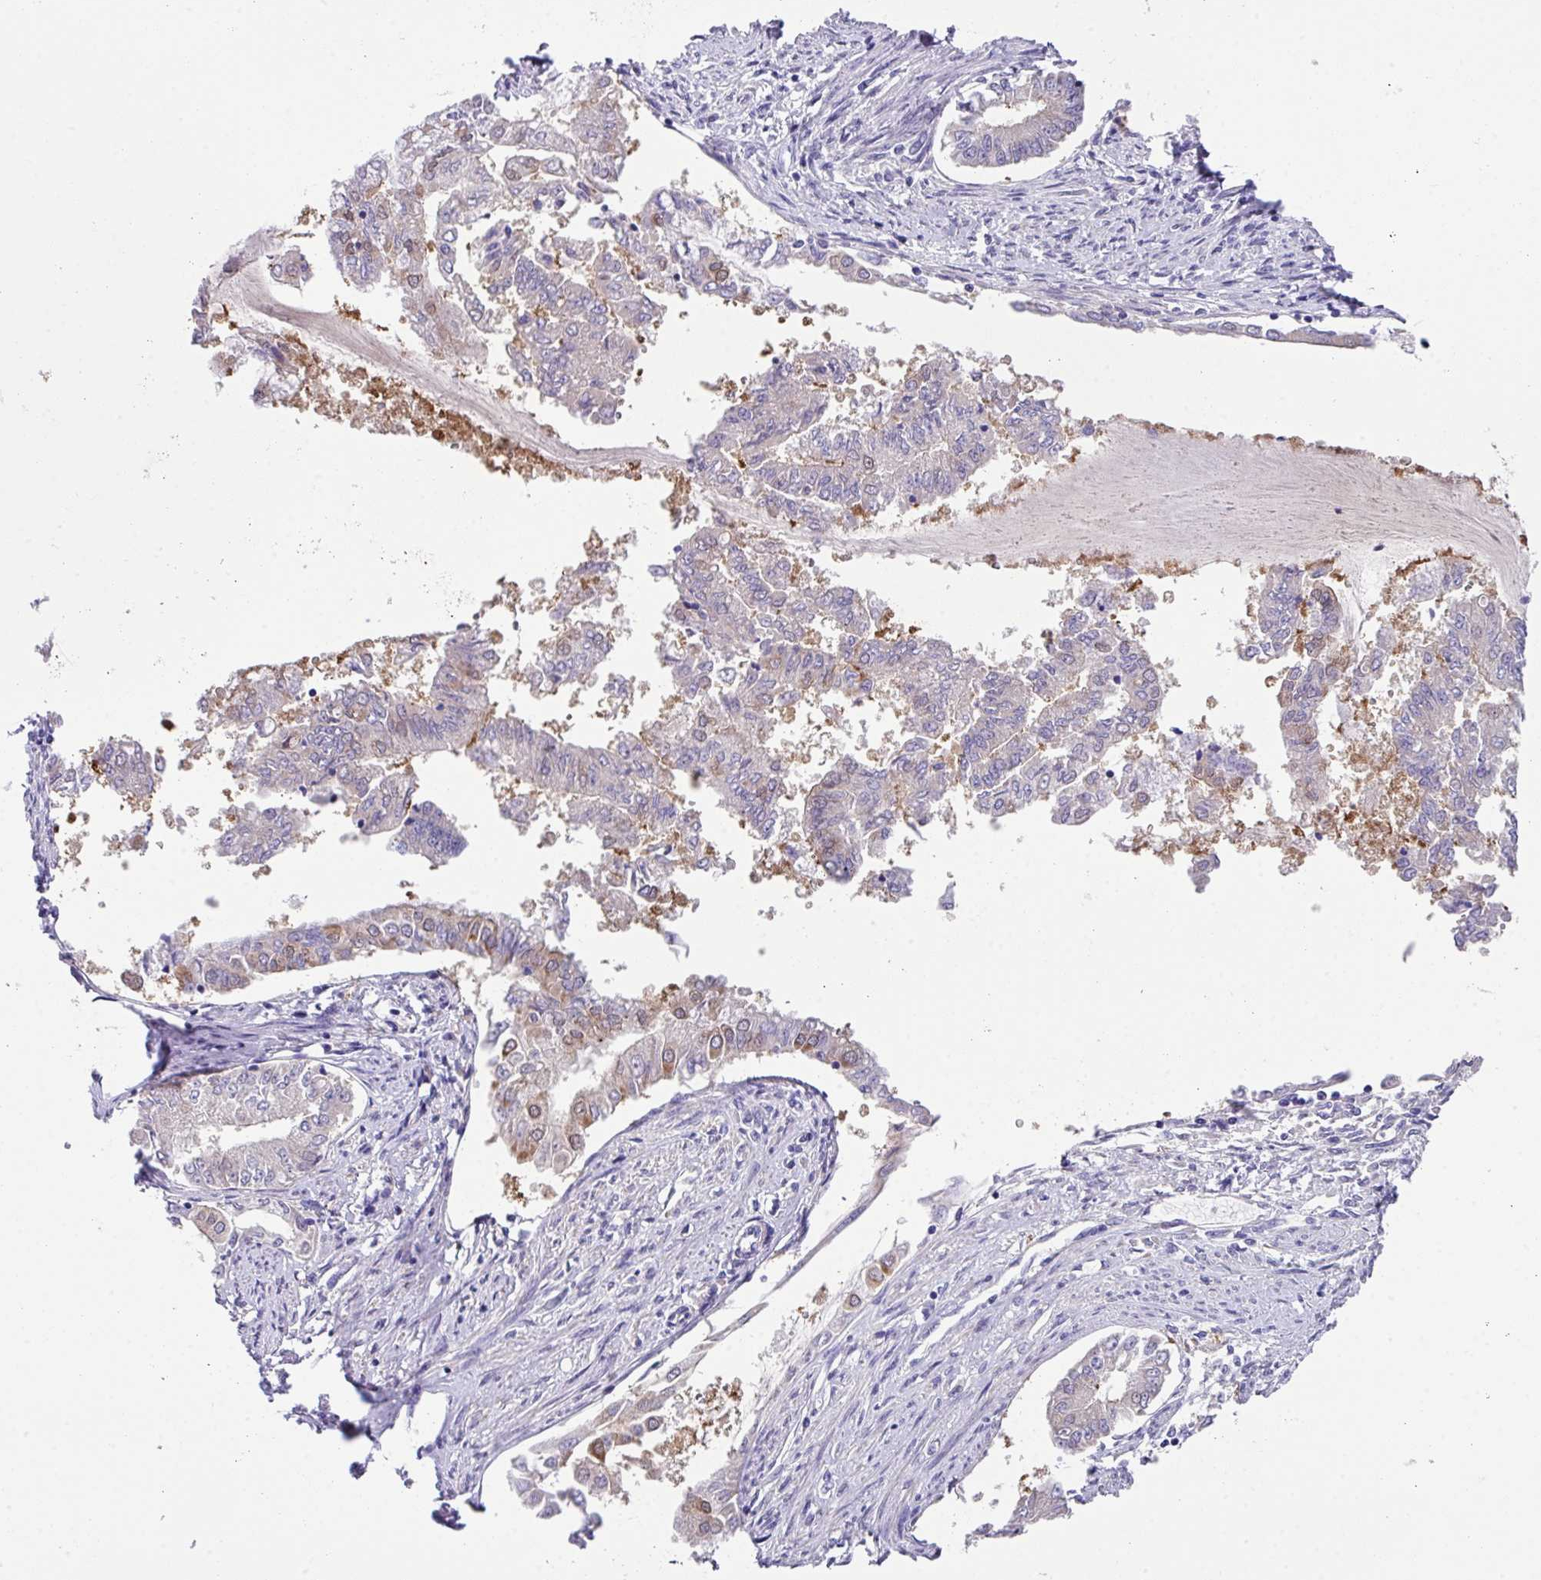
{"staining": {"intensity": "moderate", "quantity": "<25%", "location": "nuclear"}, "tissue": "endometrial cancer", "cell_type": "Tumor cells", "image_type": "cancer", "snomed": [{"axis": "morphology", "description": "Adenocarcinoma, NOS"}, {"axis": "topography", "description": "Endometrium"}], "caption": "Human endometrial adenocarcinoma stained with a protein marker demonstrates moderate staining in tumor cells.", "gene": "DNAL1", "patient": {"sex": "female", "age": 76}}